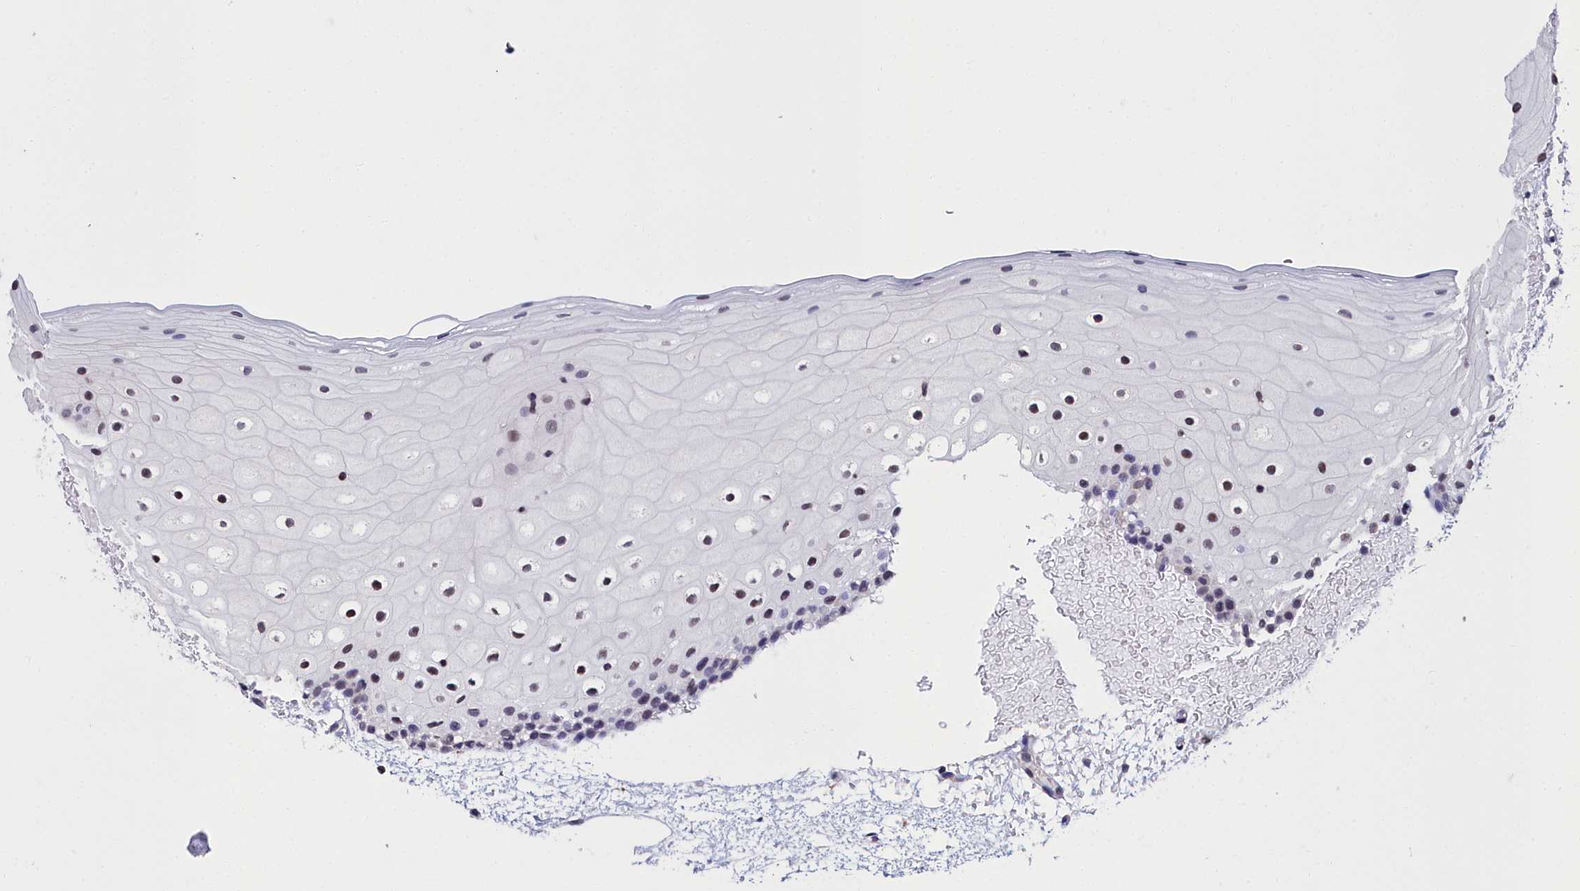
{"staining": {"intensity": "moderate", "quantity": "<25%", "location": "nuclear"}, "tissue": "oral mucosa", "cell_type": "Squamous epithelial cells", "image_type": "normal", "snomed": [{"axis": "morphology", "description": "Normal tissue, NOS"}, {"axis": "topography", "description": "Oral tissue"}], "caption": "Immunohistochemistry (DAB) staining of benign oral mucosa reveals moderate nuclear protein staining in about <25% of squamous epithelial cells. The protein is stained brown, and the nuclei are stained in blue (DAB (3,3'-diaminobenzidine) IHC with brightfield microscopy, high magnification).", "gene": "CCDC97", "patient": {"sex": "female", "age": 70}}